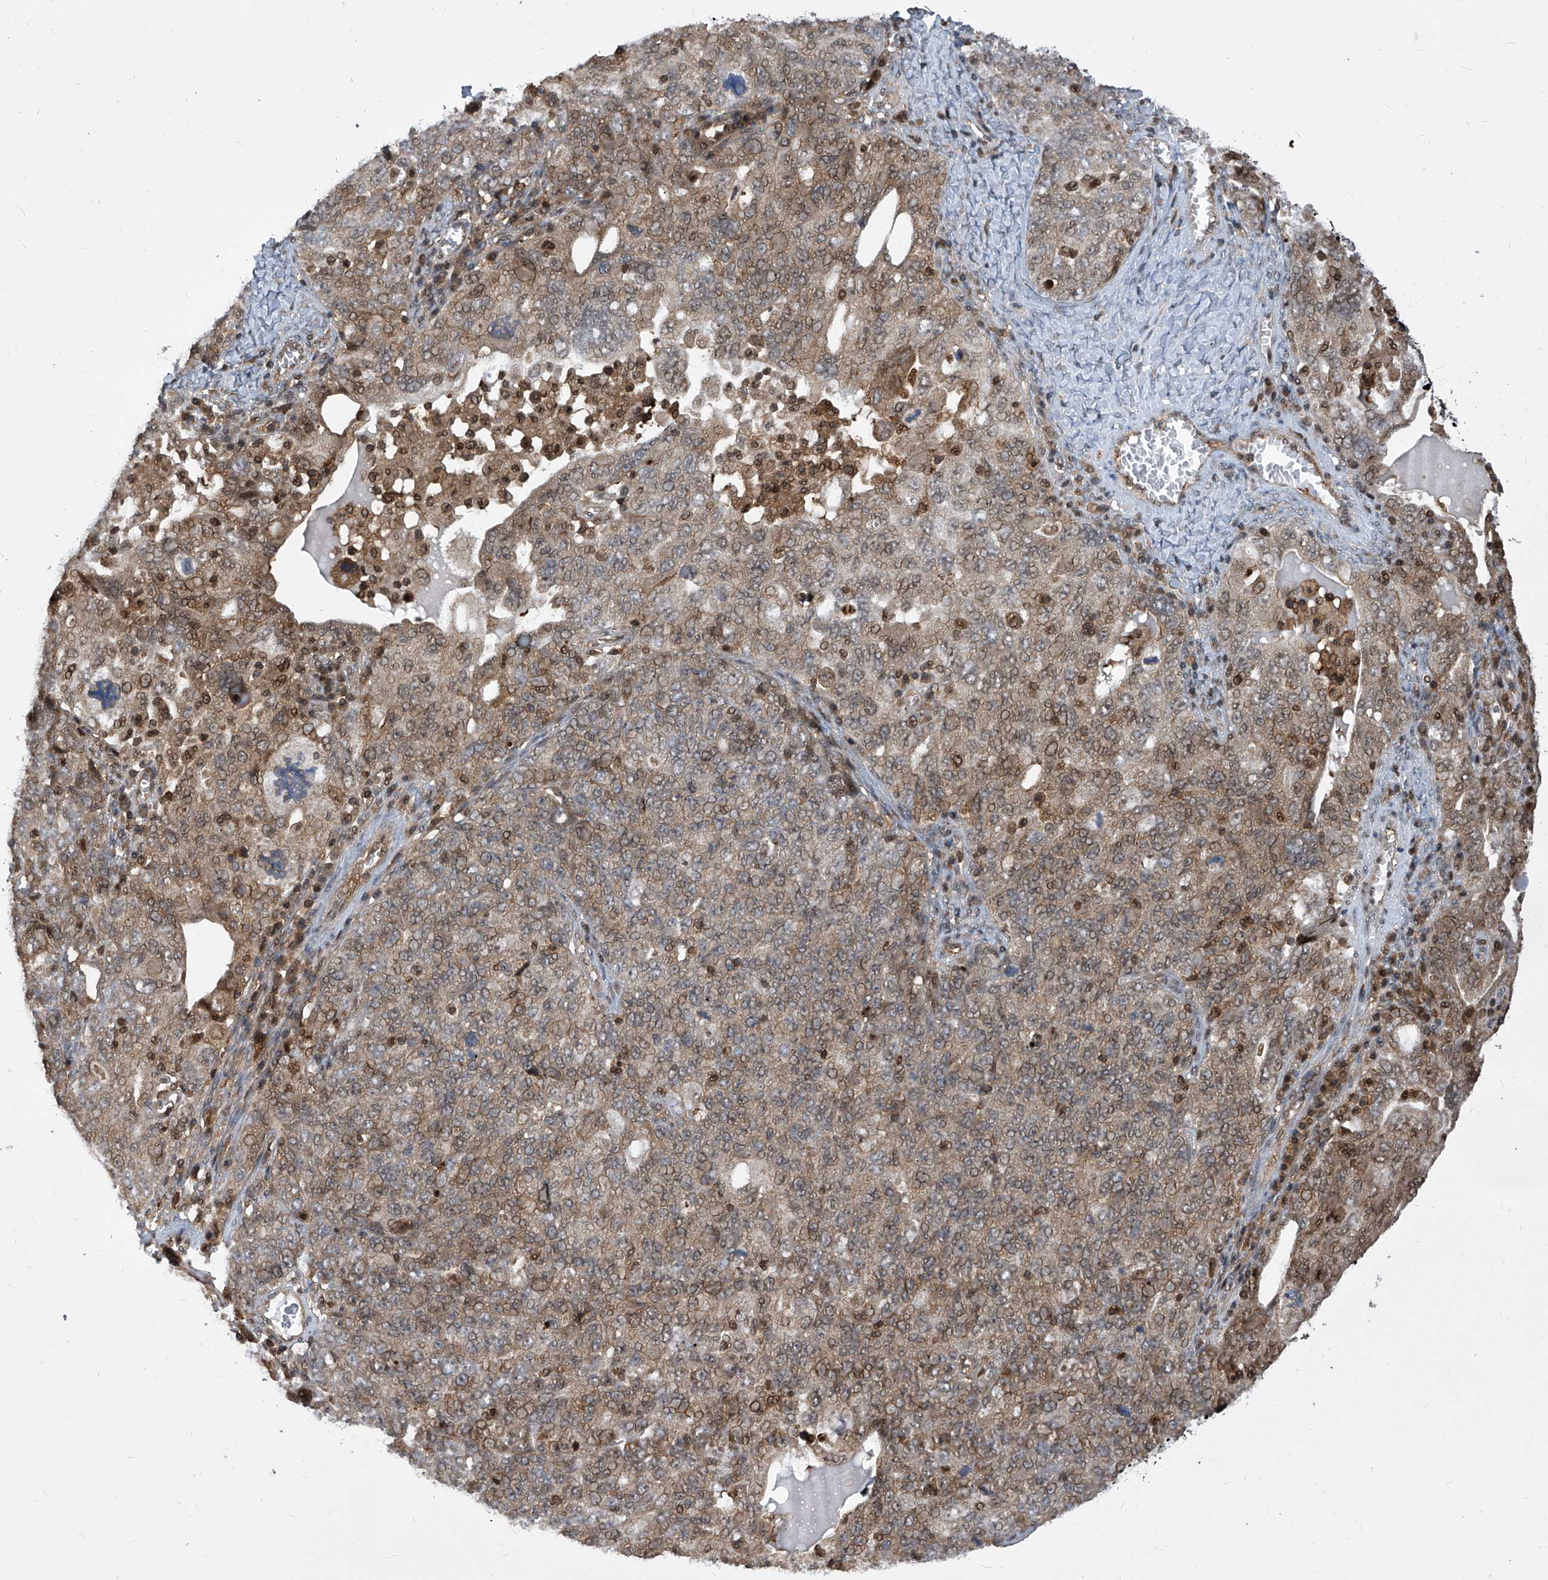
{"staining": {"intensity": "moderate", "quantity": "25%-75%", "location": "cytoplasmic/membranous,nuclear"}, "tissue": "ovarian cancer", "cell_type": "Tumor cells", "image_type": "cancer", "snomed": [{"axis": "morphology", "description": "Carcinoma, endometroid"}, {"axis": "topography", "description": "Ovary"}], "caption": "Ovarian endometroid carcinoma stained for a protein (brown) reveals moderate cytoplasmic/membranous and nuclear positive expression in about 25%-75% of tumor cells.", "gene": "PSMB1", "patient": {"sex": "female", "age": 62}}